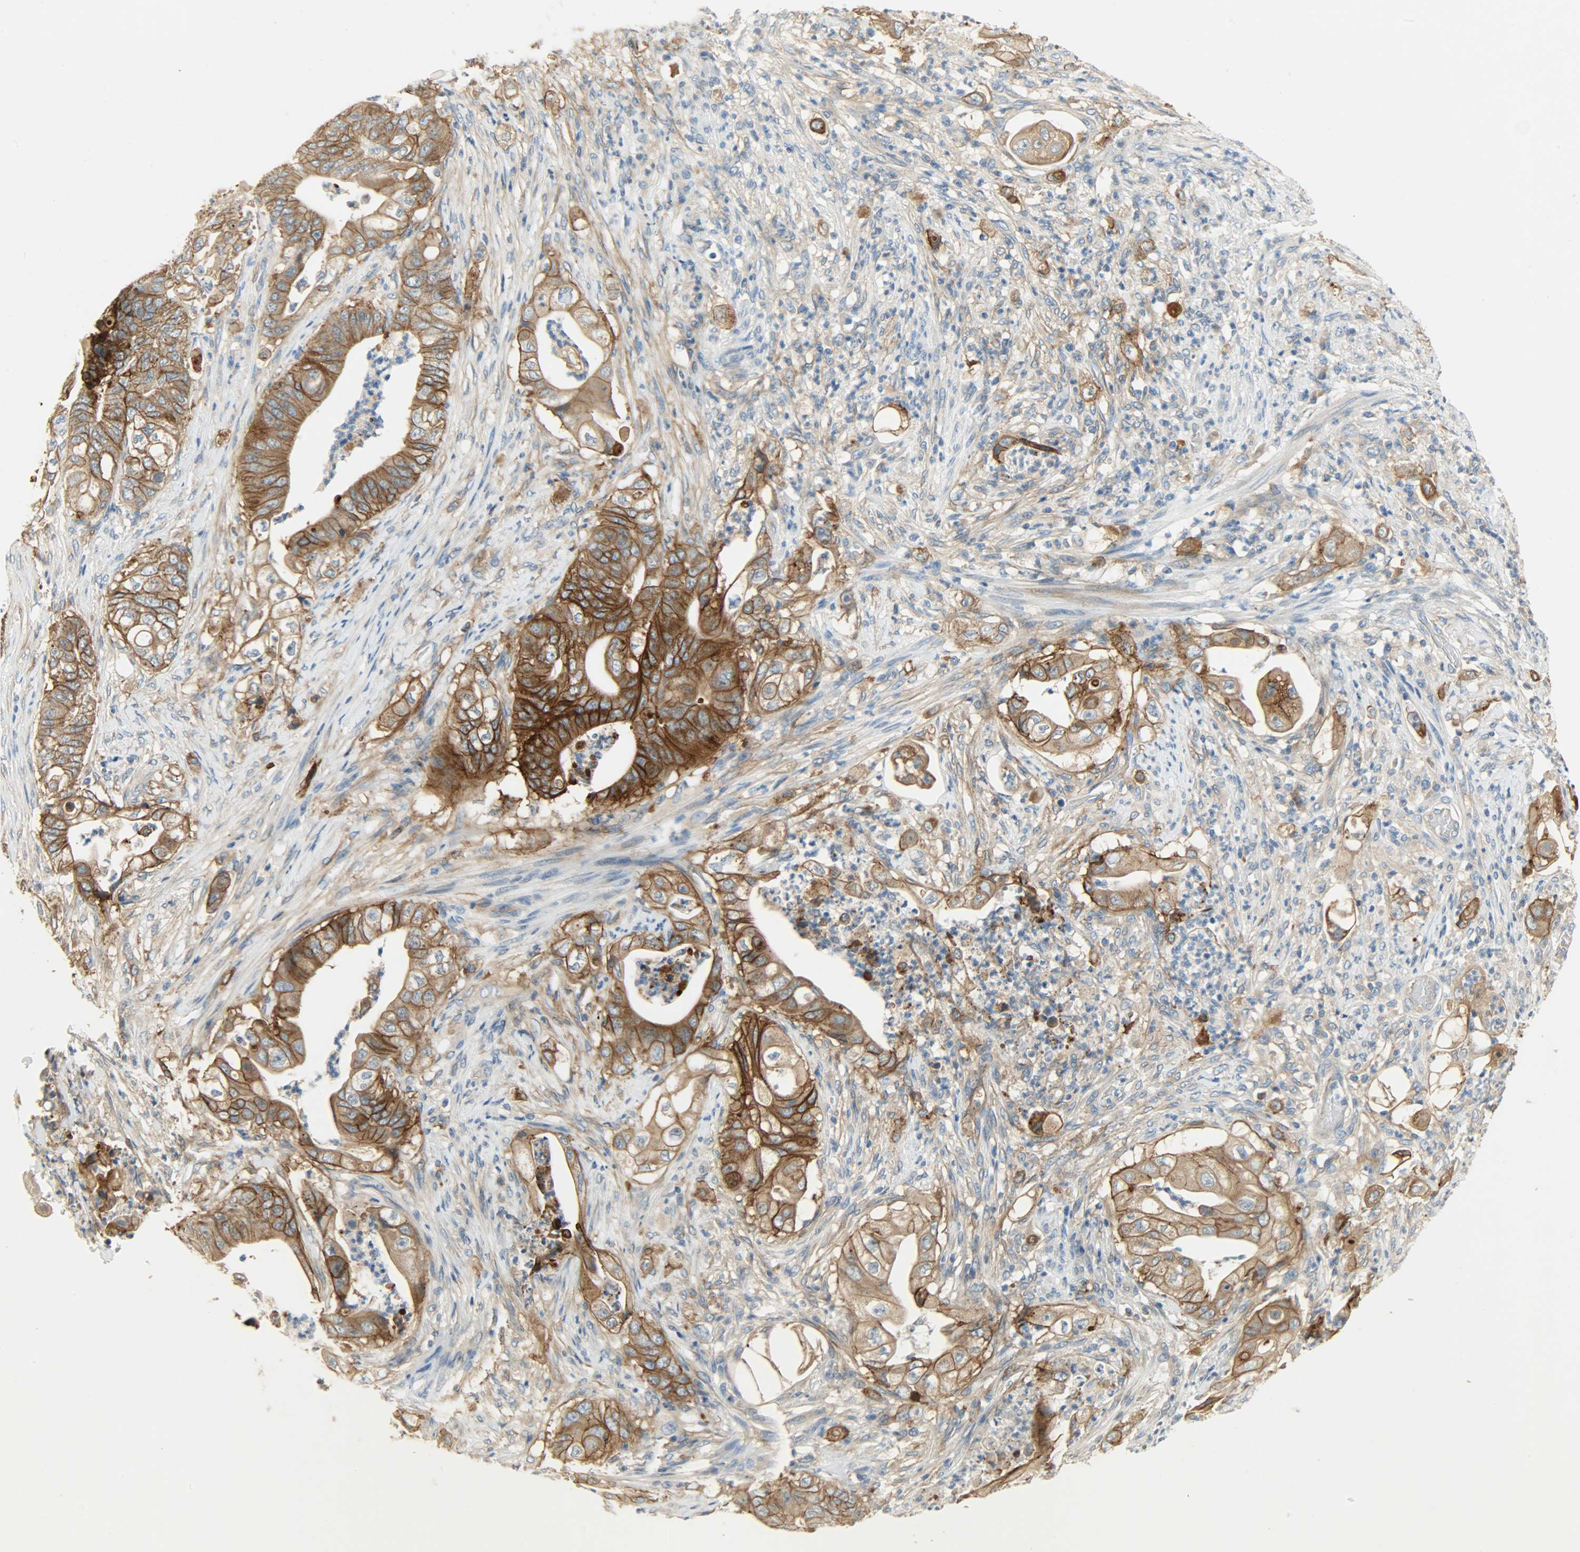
{"staining": {"intensity": "strong", "quantity": ">75%", "location": "cytoplasmic/membranous"}, "tissue": "stomach cancer", "cell_type": "Tumor cells", "image_type": "cancer", "snomed": [{"axis": "morphology", "description": "Adenocarcinoma, NOS"}, {"axis": "topography", "description": "Stomach"}], "caption": "Tumor cells display high levels of strong cytoplasmic/membranous positivity in about >75% of cells in human stomach cancer.", "gene": "DSG2", "patient": {"sex": "female", "age": 73}}